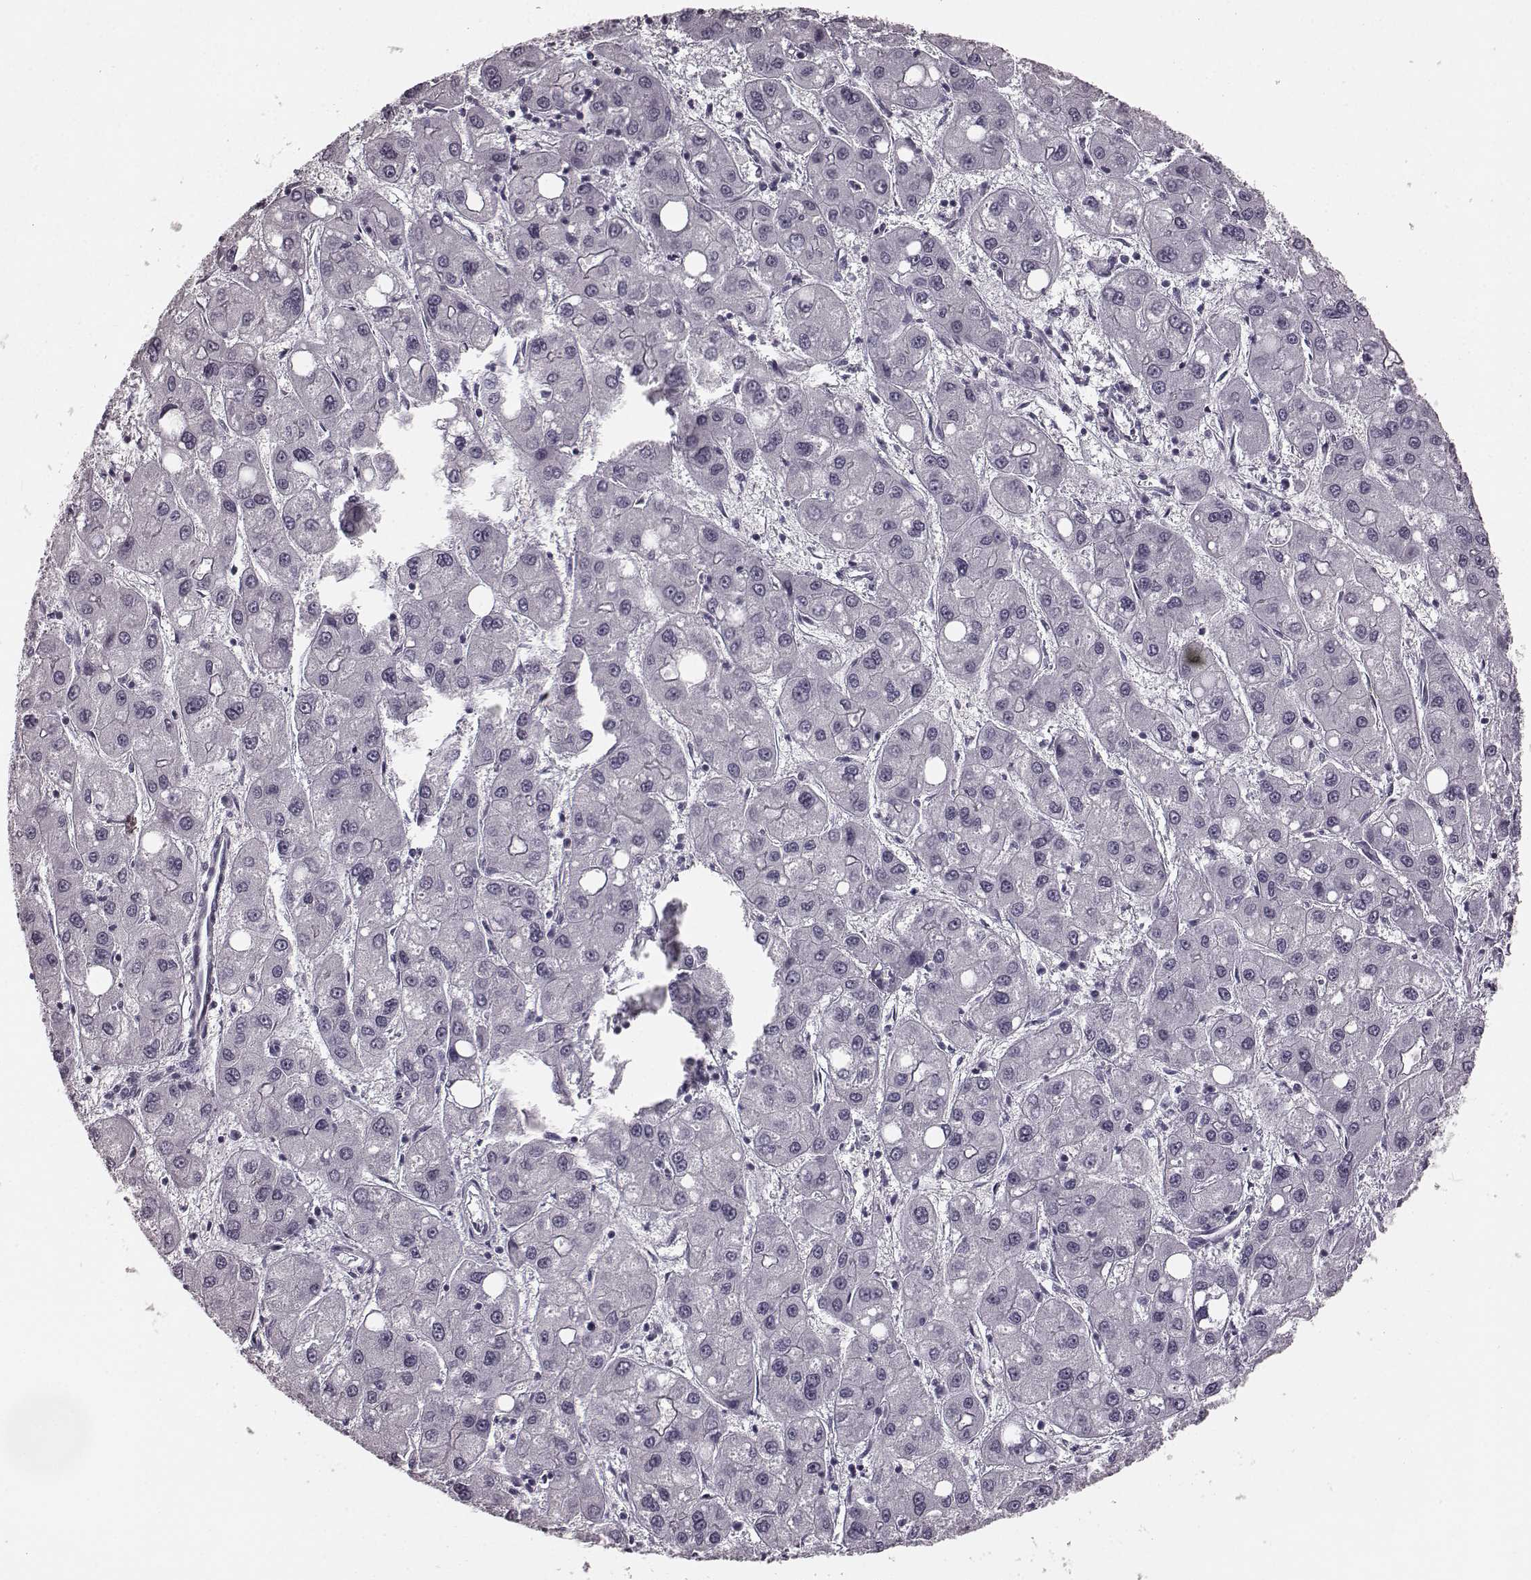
{"staining": {"intensity": "negative", "quantity": "none", "location": "none"}, "tissue": "liver cancer", "cell_type": "Tumor cells", "image_type": "cancer", "snomed": [{"axis": "morphology", "description": "Carcinoma, Hepatocellular, NOS"}, {"axis": "topography", "description": "Liver"}], "caption": "High magnification brightfield microscopy of hepatocellular carcinoma (liver) stained with DAB (3,3'-diaminobenzidine) (brown) and counterstained with hematoxylin (blue): tumor cells show no significant expression. (DAB (3,3'-diaminobenzidine) immunohistochemistry with hematoxylin counter stain).", "gene": "TMPRSS15", "patient": {"sex": "male", "age": 73}}